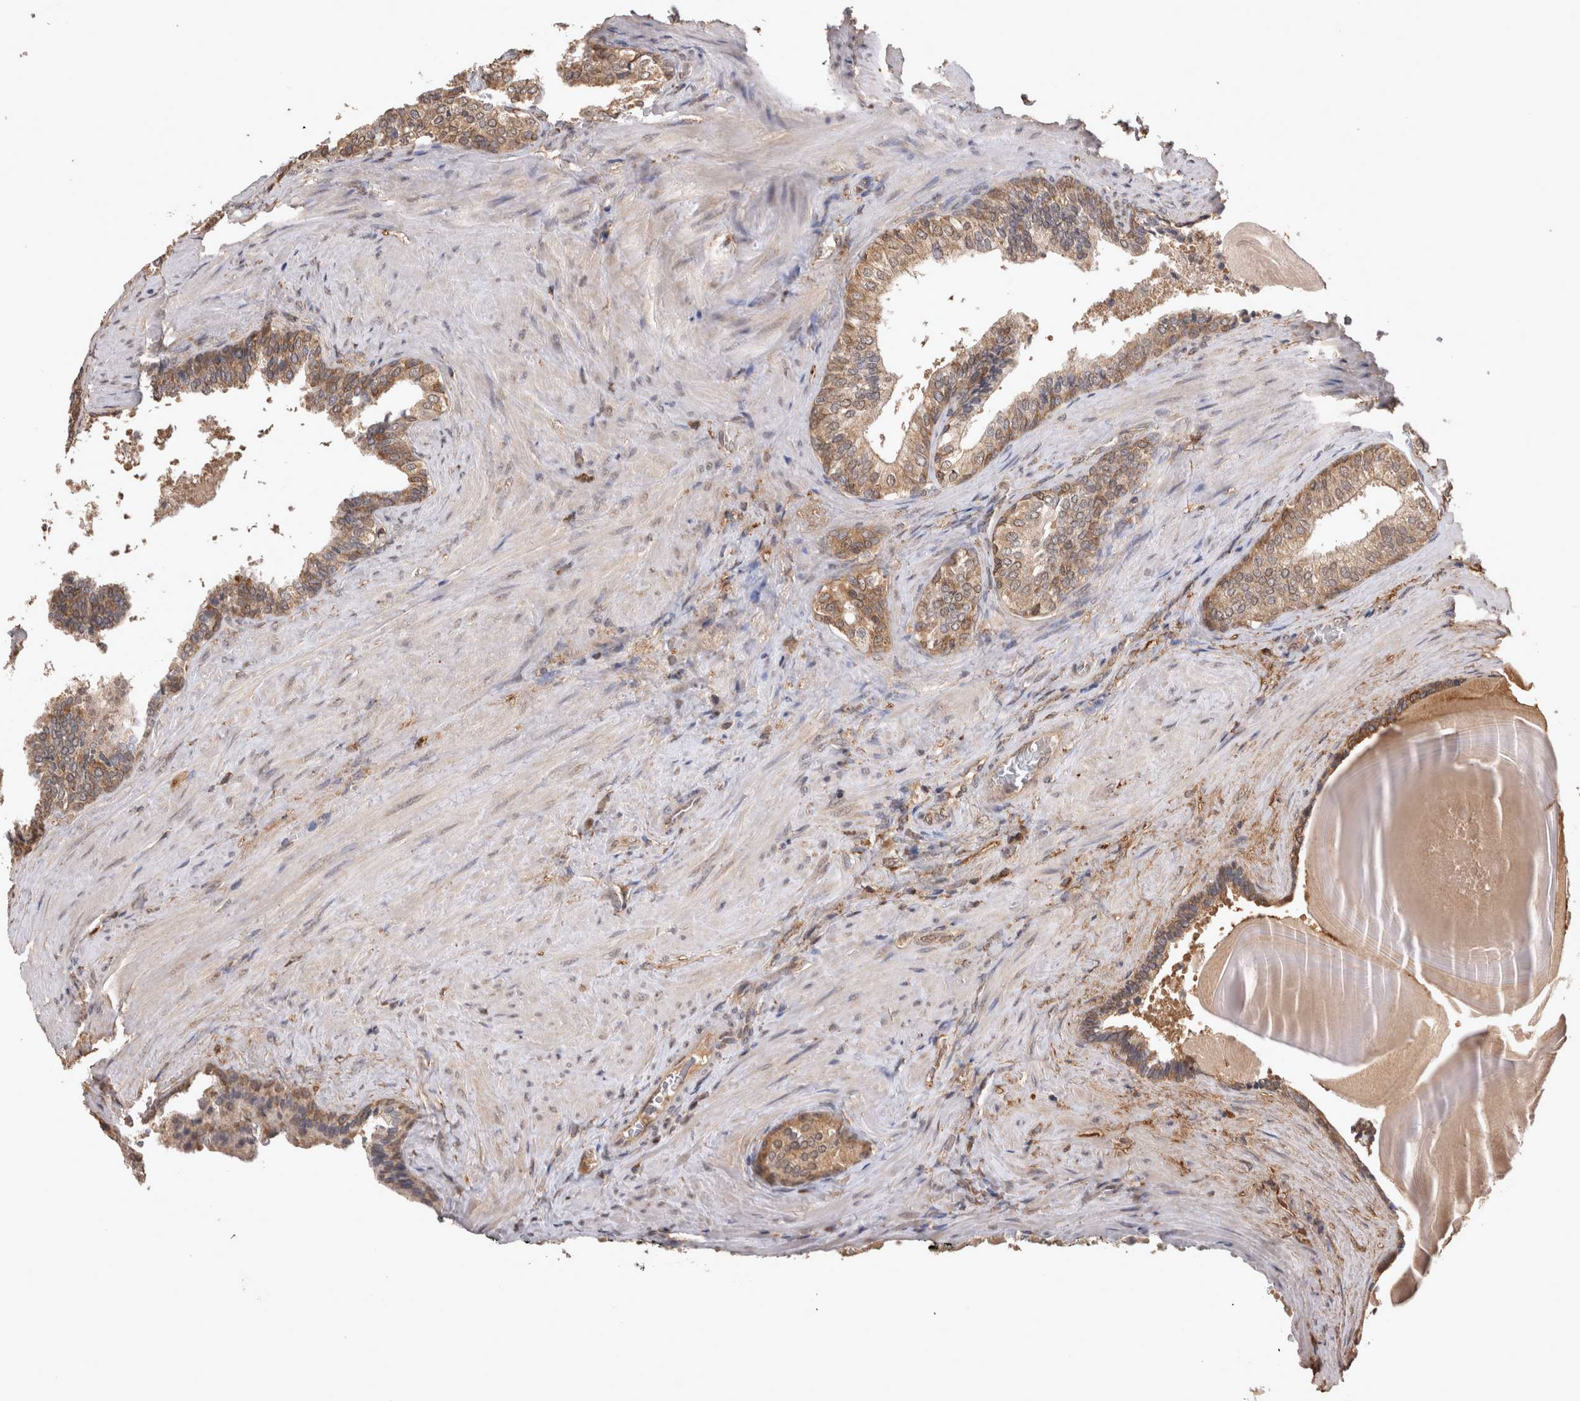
{"staining": {"intensity": "weak", "quantity": ">75%", "location": "cytoplasmic/membranous"}, "tissue": "prostate cancer", "cell_type": "Tumor cells", "image_type": "cancer", "snomed": [{"axis": "morphology", "description": "Adenocarcinoma, Low grade"}, {"axis": "topography", "description": "Prostate"}], "caption": "Immunohistochemical staining of human low-grade adenocarcinoma (prostate) reveals weak cytoplasmic/membranous protein staining in about >75% of tumor cells. (DAB (3,3'-diaminobenzidine) IHC with brightfield microscopy, high magnification).", "gene": "PREP", "patient": {"sex": "male", "age": 60}}